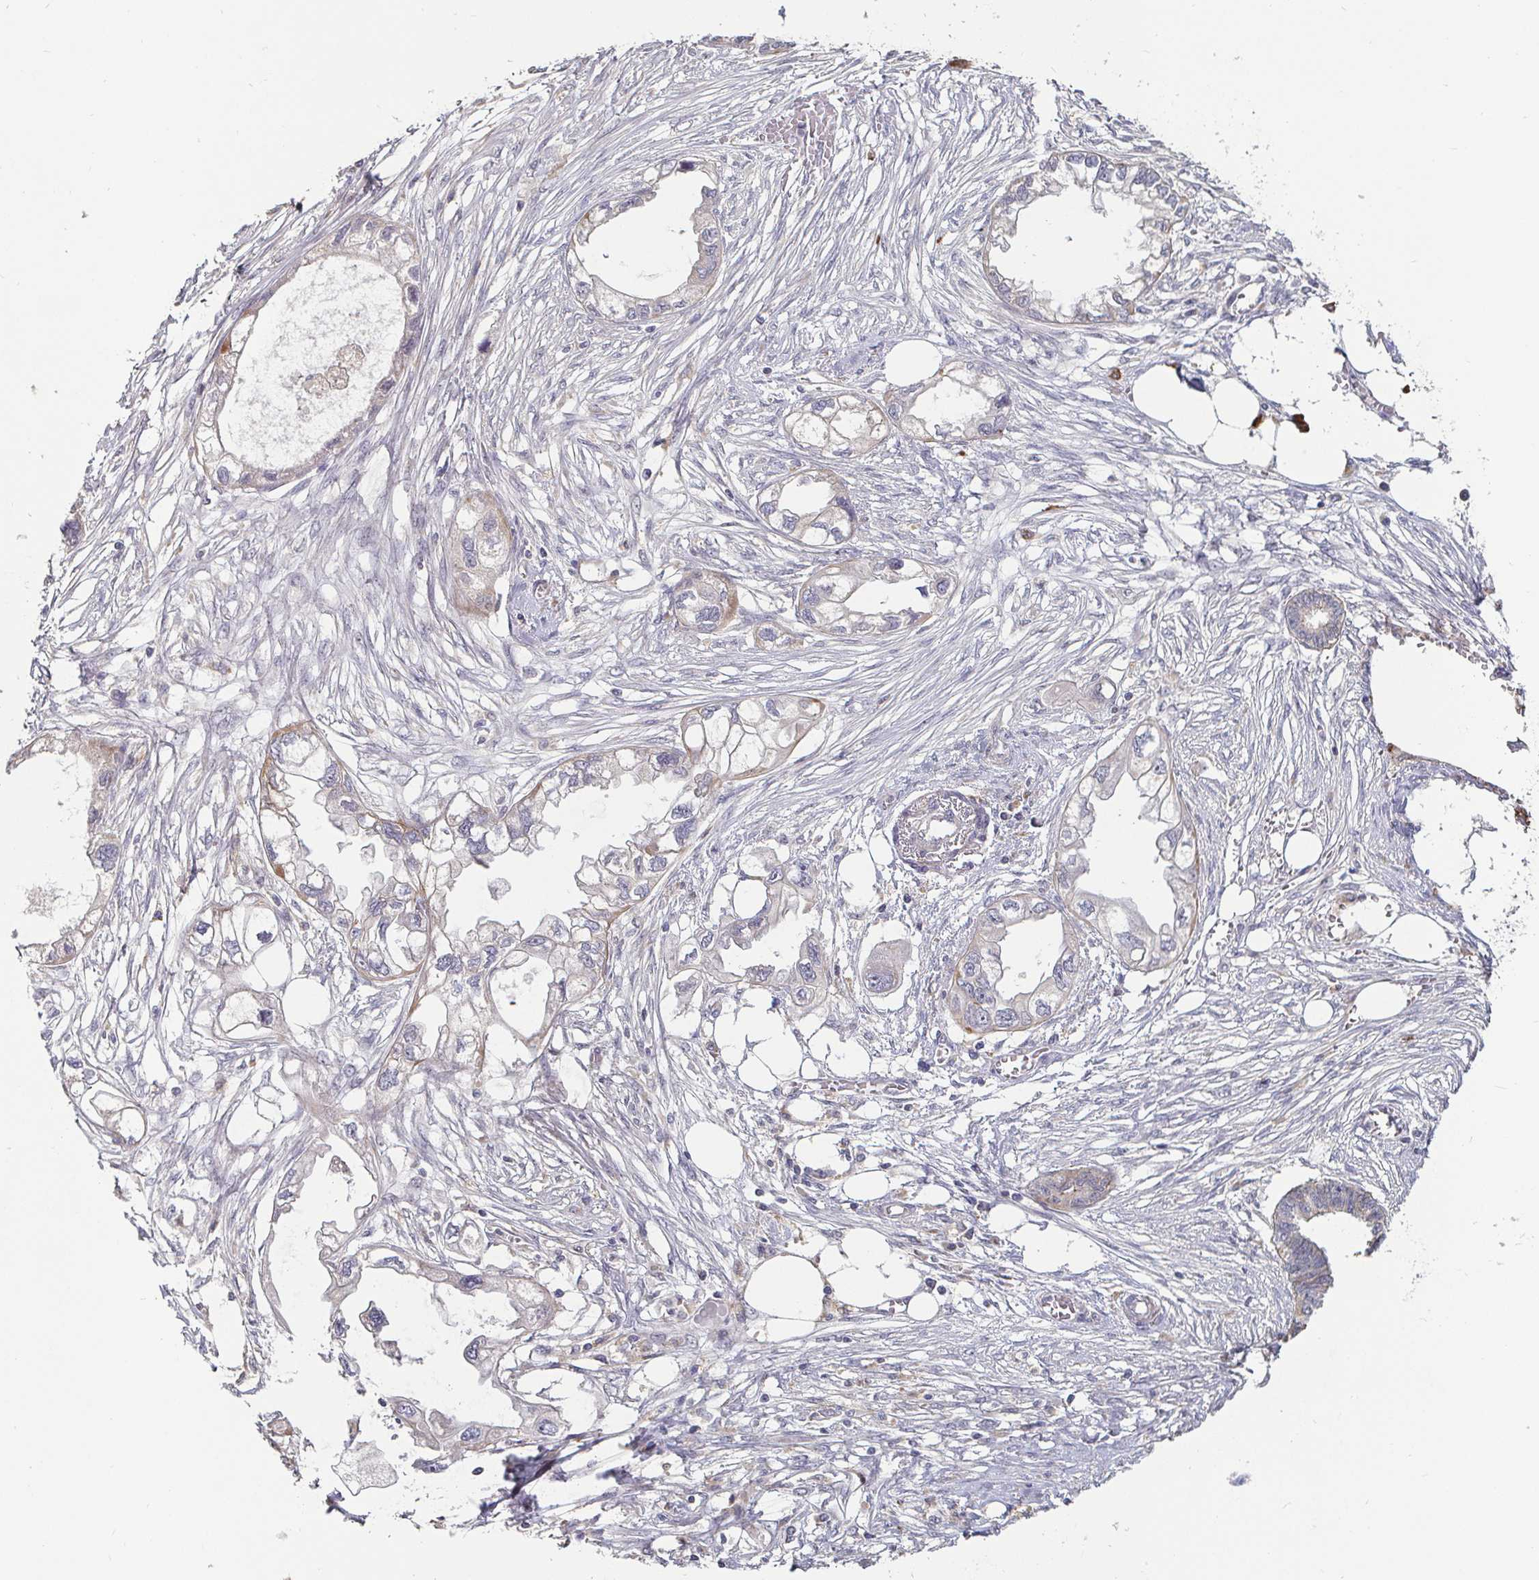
{"staining": {"intensity": "negative", "quantity": "none", "location": "none"}, "tissue": "endometrial cancer", "cell_type": "Tumor cells", "image_type": "cancer", "snomed": [{"axis": "morphology", "description": "Adenocarcinoma, NOS"}, {"axis": "morphology", "description": "Adenocarcinoma, metastatic, NOS"}, {"axis": "topography", "description": "Adipose tissue"}, {"axis": "topography", "description": "Endometrium"}], "caption": "IHC of endometrial cancer (metastatic adenocarcinoma) displays no expression in tumor cells.", "gene": "CDH18", "patient": {"sex": "female", "age": 67}}